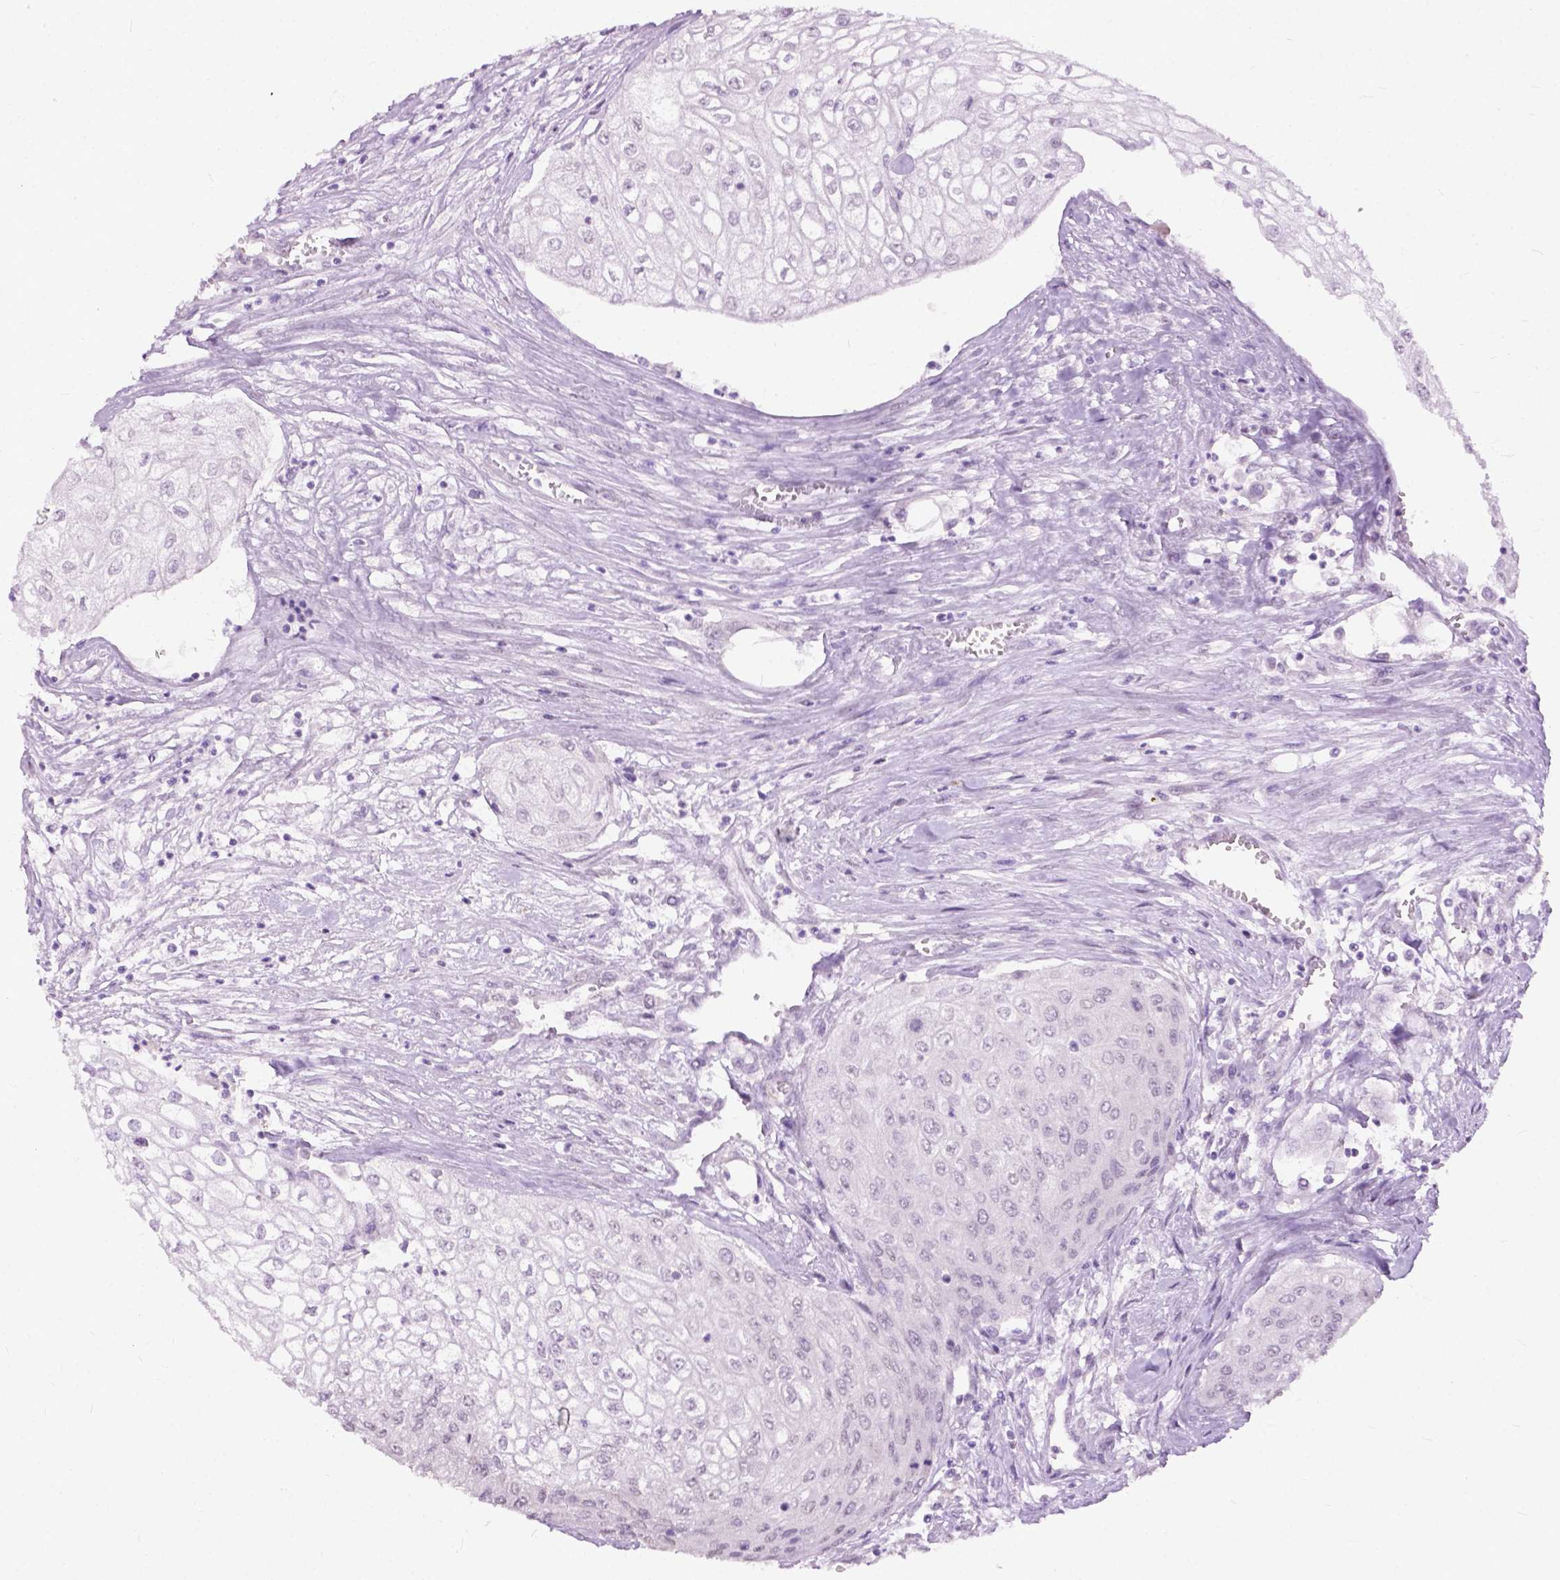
{"staining": {"intensity": "negative", "quantity": "none", "location": "none"}, "tissue": "urothelial cancer", "cell_type": "Tumor cells", "image_type": "cancer", "snomed": [{"axis": "morphology", "description": "Urothelial carcinoma, High grade"}, {"axis": "topography", "description": "Urinary bladder"}], "caption": "A high-resolution histopathology image shows immunohistochemistry staining of urothelial cancer, which shows no significant positivity in tumor cells.", "gene": "GPR37L1", "patient": {"sex": "male", "age": 62}}